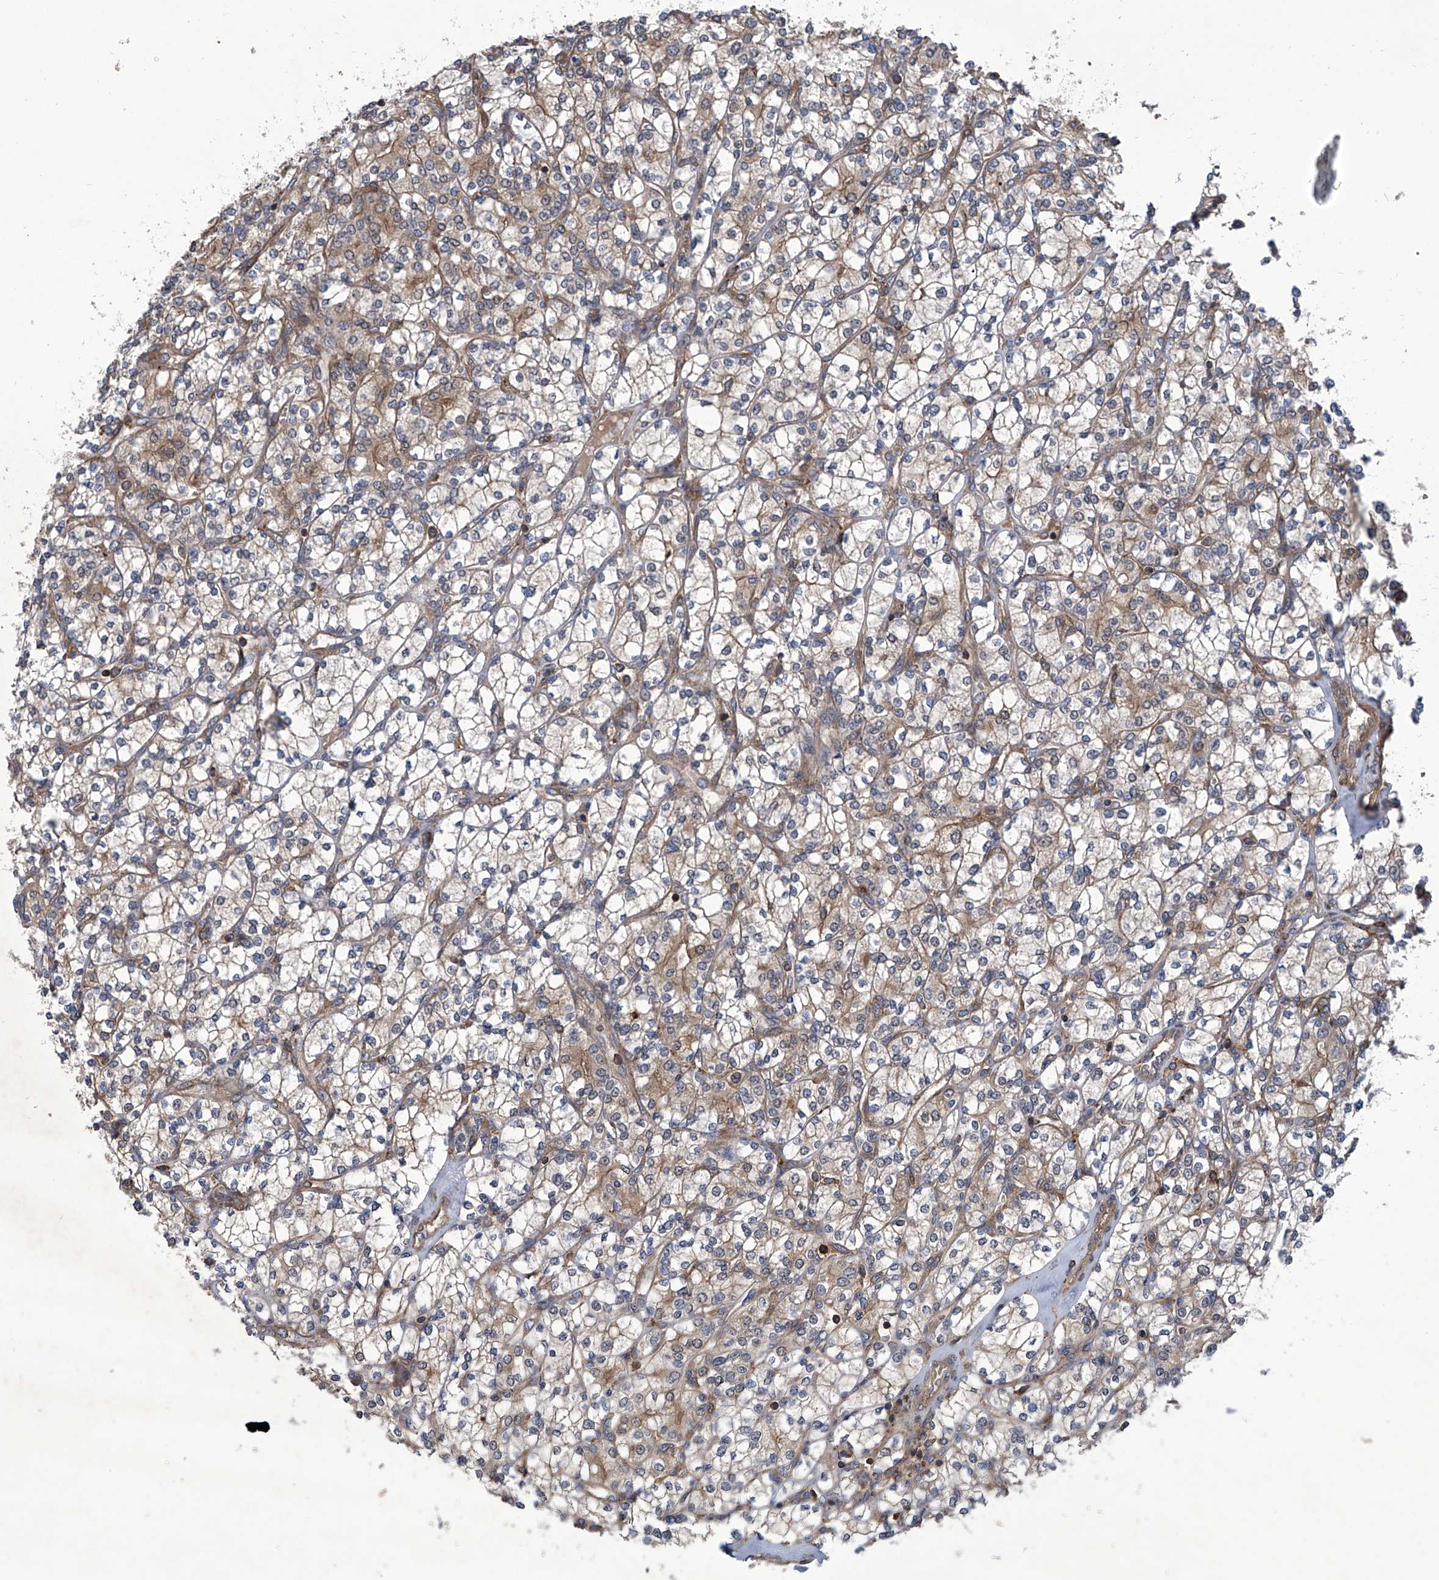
{"staining": {"intensity": "weak", "quantity": "25%-75%", "location": "cytoplasmic/membranous"}, "tissue": "renal cancer", "cell_type": "Tumor cells", "image_type": "cancer", "snomed": [{"axis": "morphology", "description": "Adenocarcinoma, NOS"}, {"axis": "topography", "description": "Kidney"}], "caption": "A micrograph showing weak cytoplasmic/membranous positivity in about 25%-75% of tumor cells in adenocarcinoma (renal), as visualized by brown immunohistochemical staining.", "gene": "SMAP1", "patient": {"sex": "male", "age": 77}}